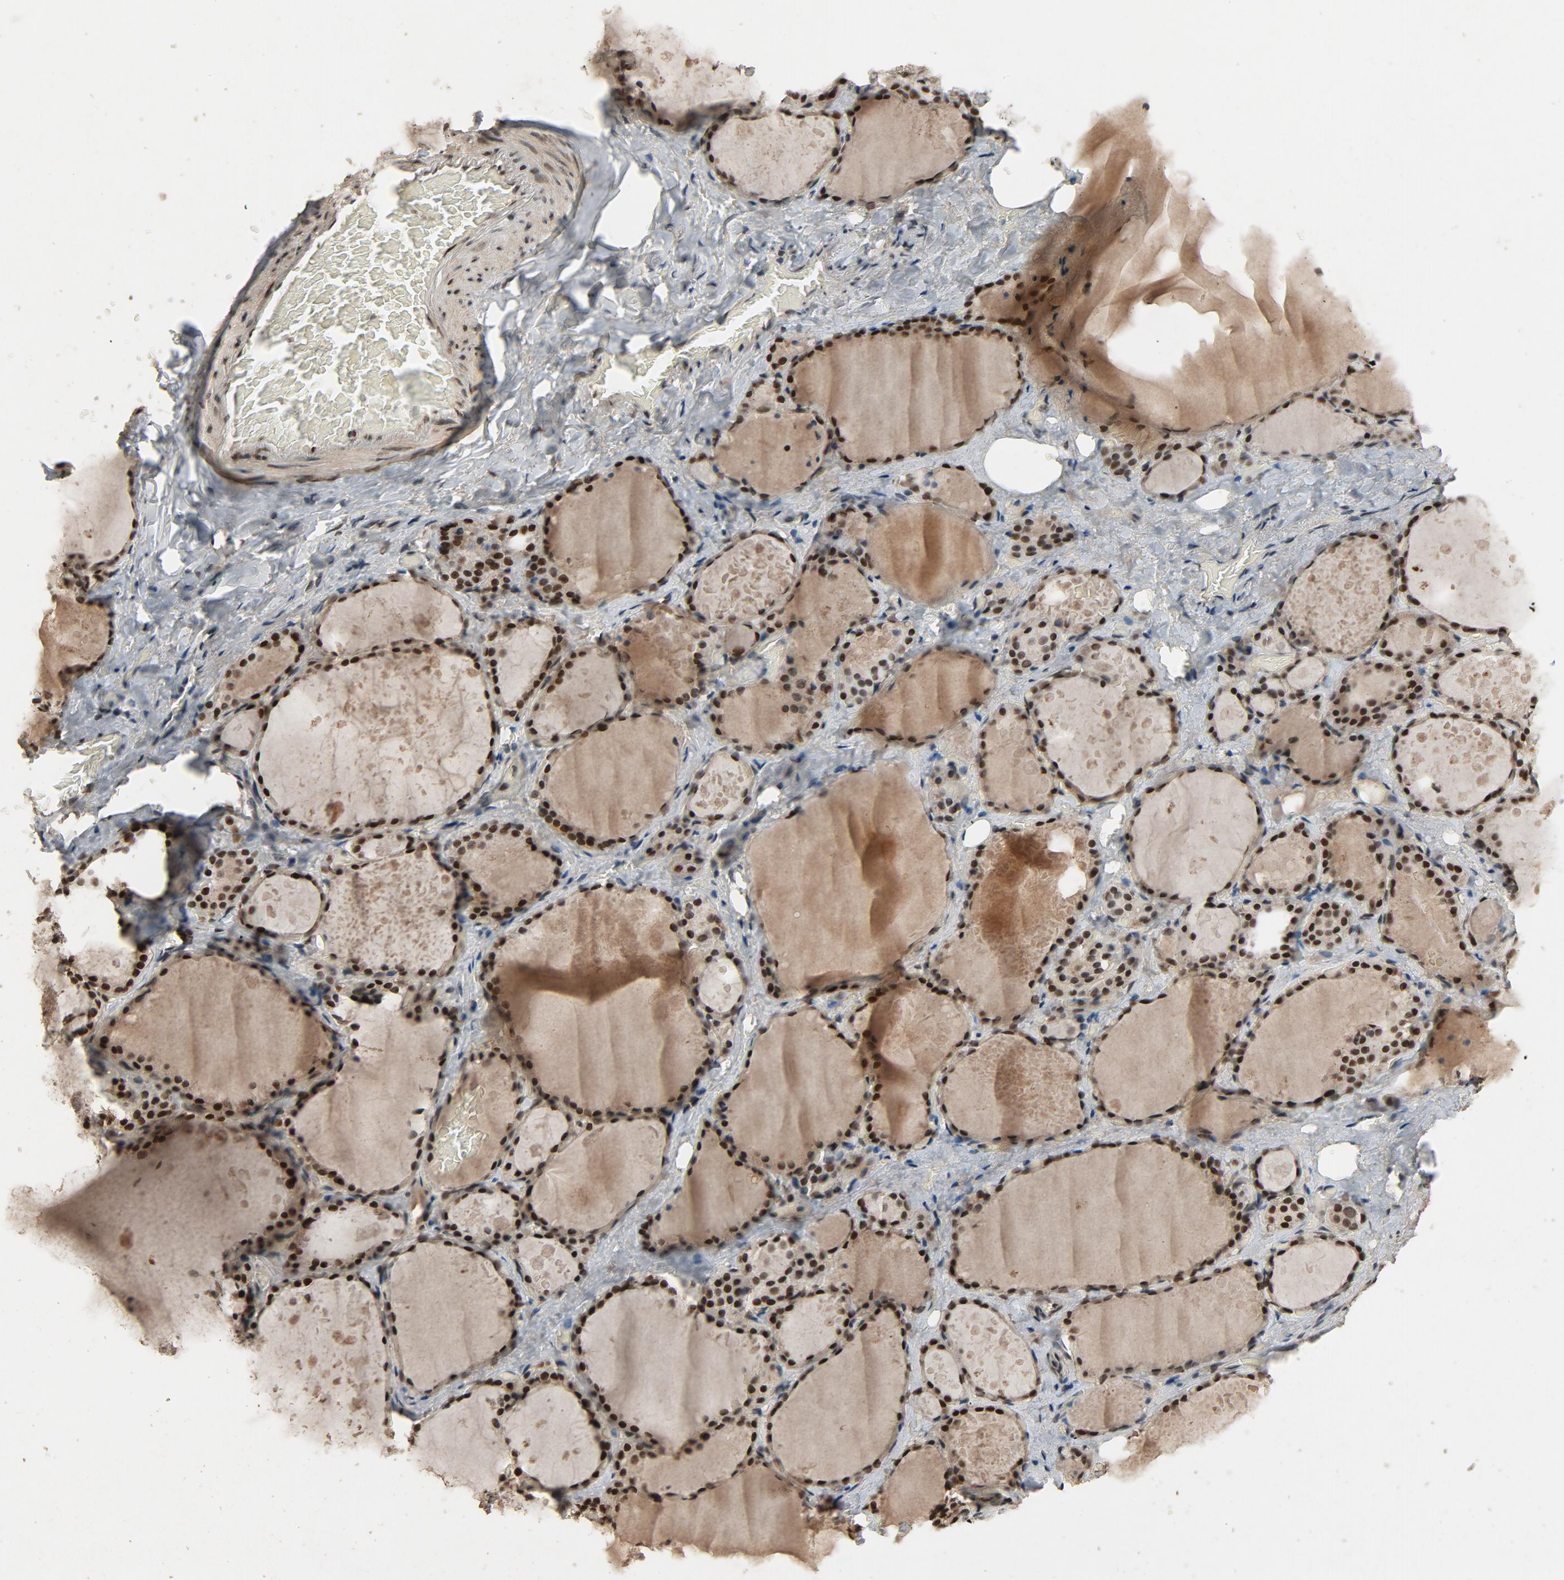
{"staining": {"intensity": "strong", "quantity": ">75%", "location": "nuclear"}, "tissue": "thyroid gland", "cell_type": "Glandular cells", "image_type": "normal", "snomed": [{"axis": "morphology", "description": "Normal tissue, NOS"}, {"axis": "topography", "description": "Thyroid gland"}], "caption": "IHC staining of benign thyroid gland, which reveals high levels of strong nuclear staining in approximately >75% of glandular cells indicating strong nuclear protein staining. The staining was performed using DAB (brown) for protein detection and nuclei were counterstained in hematoxylin (blue).", "gene": "SMARCD1", "patient": {"sex": "male", "age": 61}}